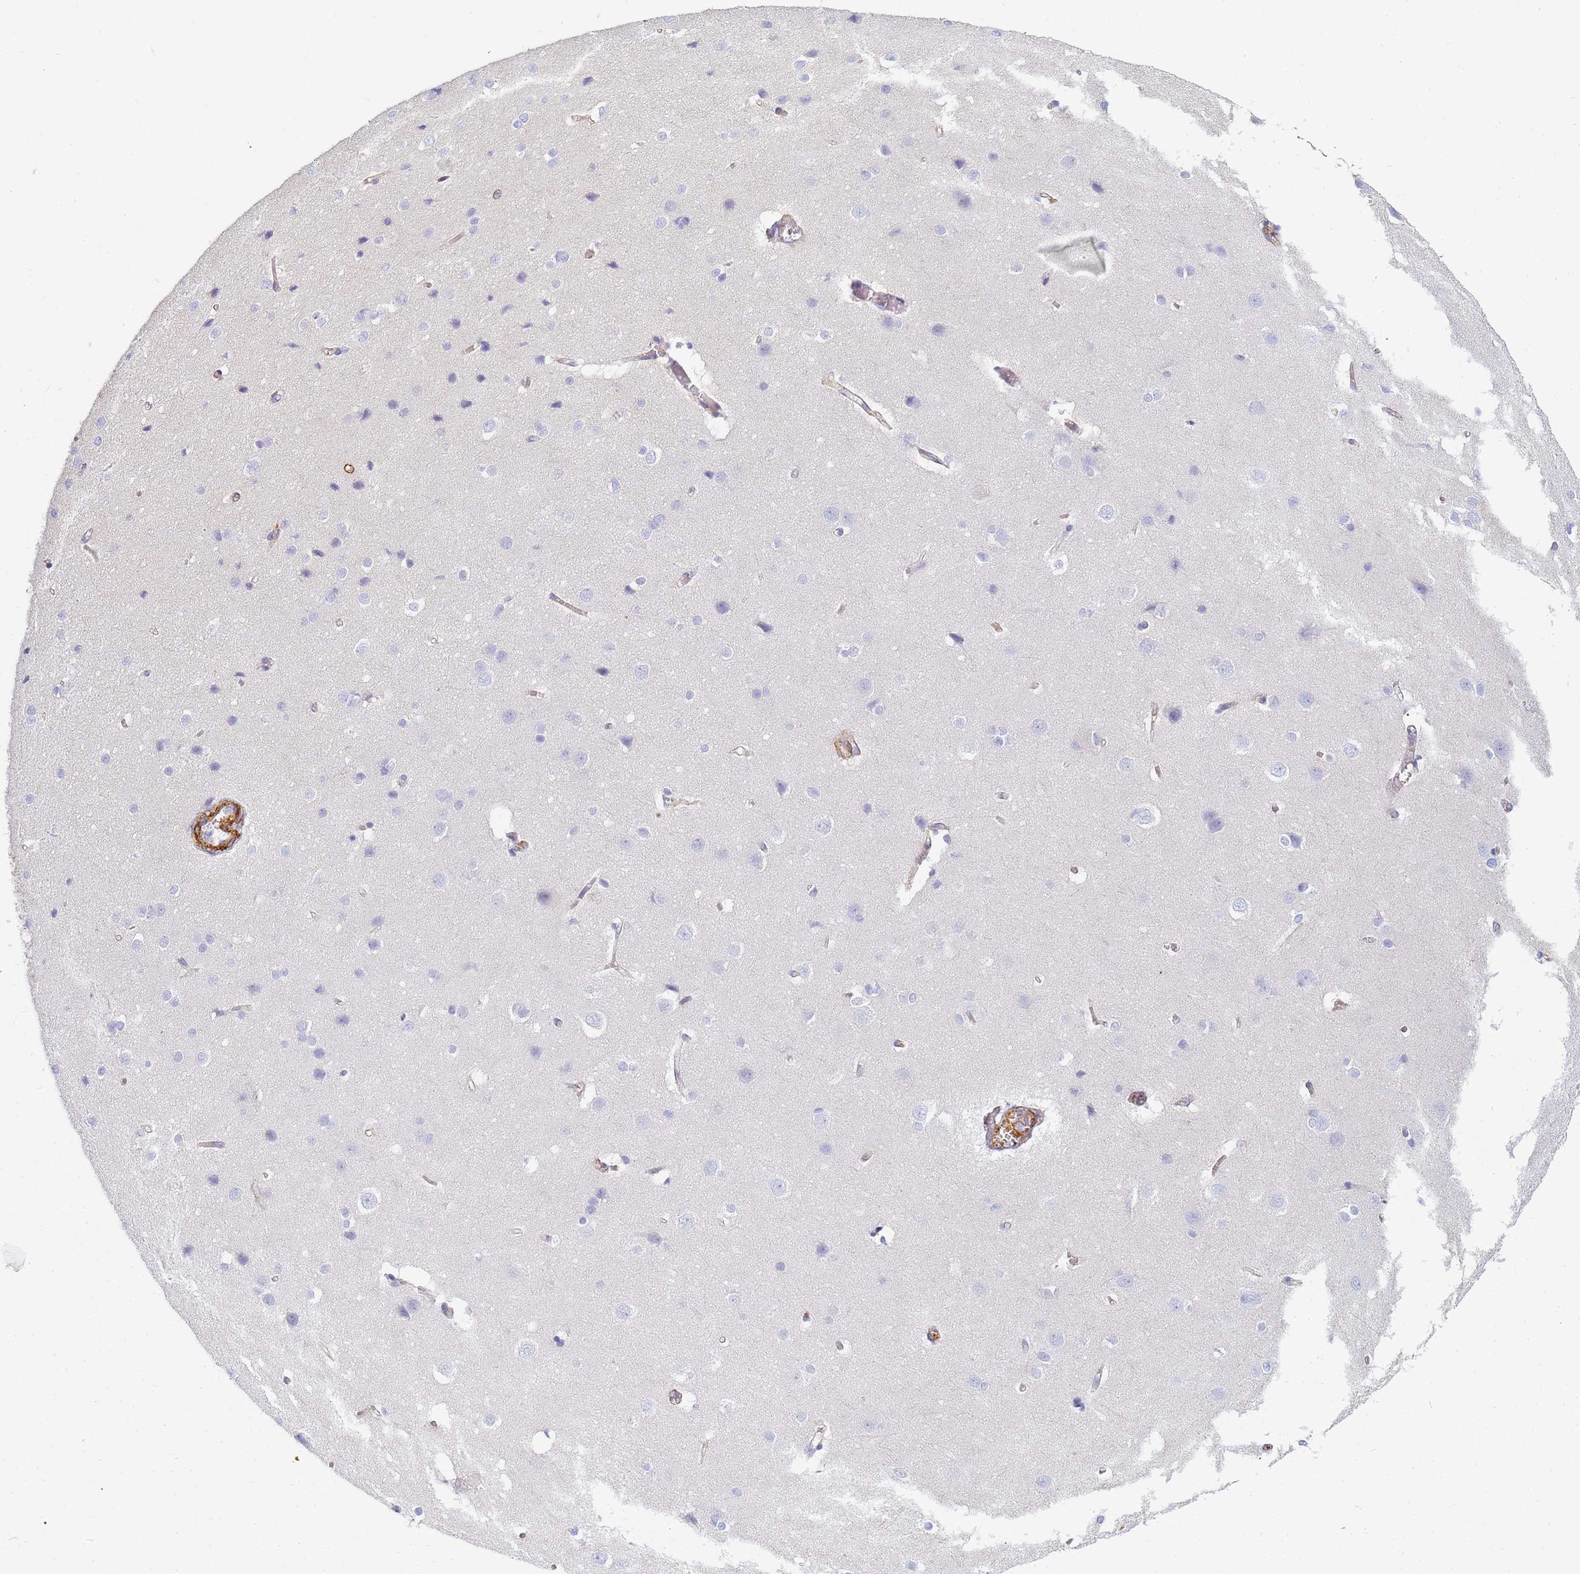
{"staining": {"intensity": "weak", "quantity": ">75%", "location": "cytoplasmic/membranous"}, "tissue": "cerebral cortex", "cell_type": "Endothelial cells", "image_type": "normal", "snomed": [{"axis": "morphology", "description": "Normal tissue, NOS"}, {"axis": "topography", "description": "Cerebral cortex"}], "caption": "Approximately >75% of endothelial cells in benign cerebral cortex reveal weak cytoplasmic/membranous protein positivity as visualized by brown immunohistochemical staining.", "gene": "TPM1", "patient": {"sex": "male", "age": 37}}